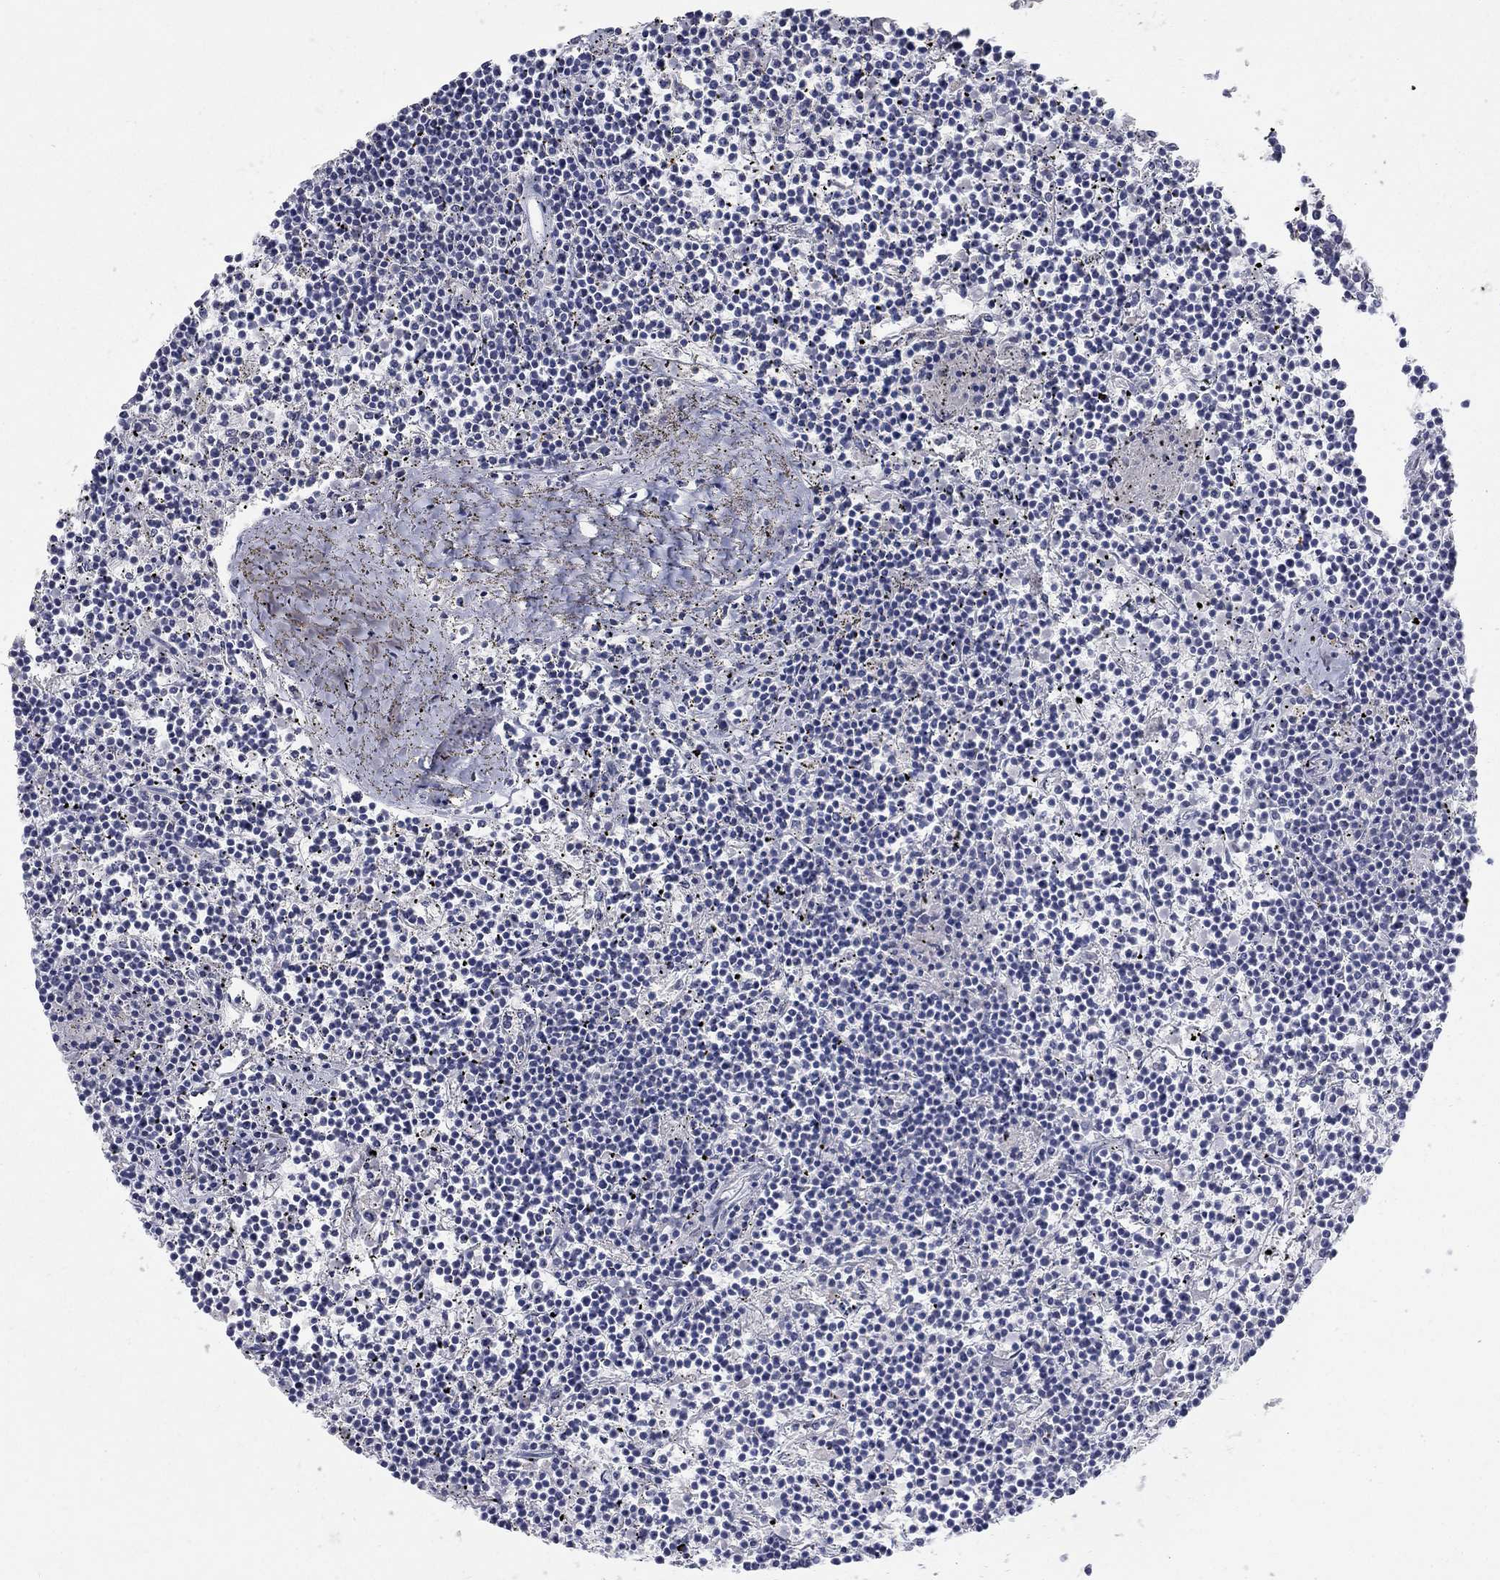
{"staining": {"intensity": "negative", "quantity": "none", "location": "none"}, "tissue": "lymphoma", "cell_type": "Tumor cells", "image_type": "cancer", "snomed": [{"axis": "morphology", "description": "Malignant lymphoma, non-Hodgkin's type, Low grade"}, {"axis": "topography", "description": "Spleen"}], "caption": "IHC of human low-grade malignant lymphoma, non-Hodgkin's type reveals no expression in tumor cells. Nuclei are stained in blue.", "gene": "PANK3", "patient": {"sex": "female", "age": 19}}